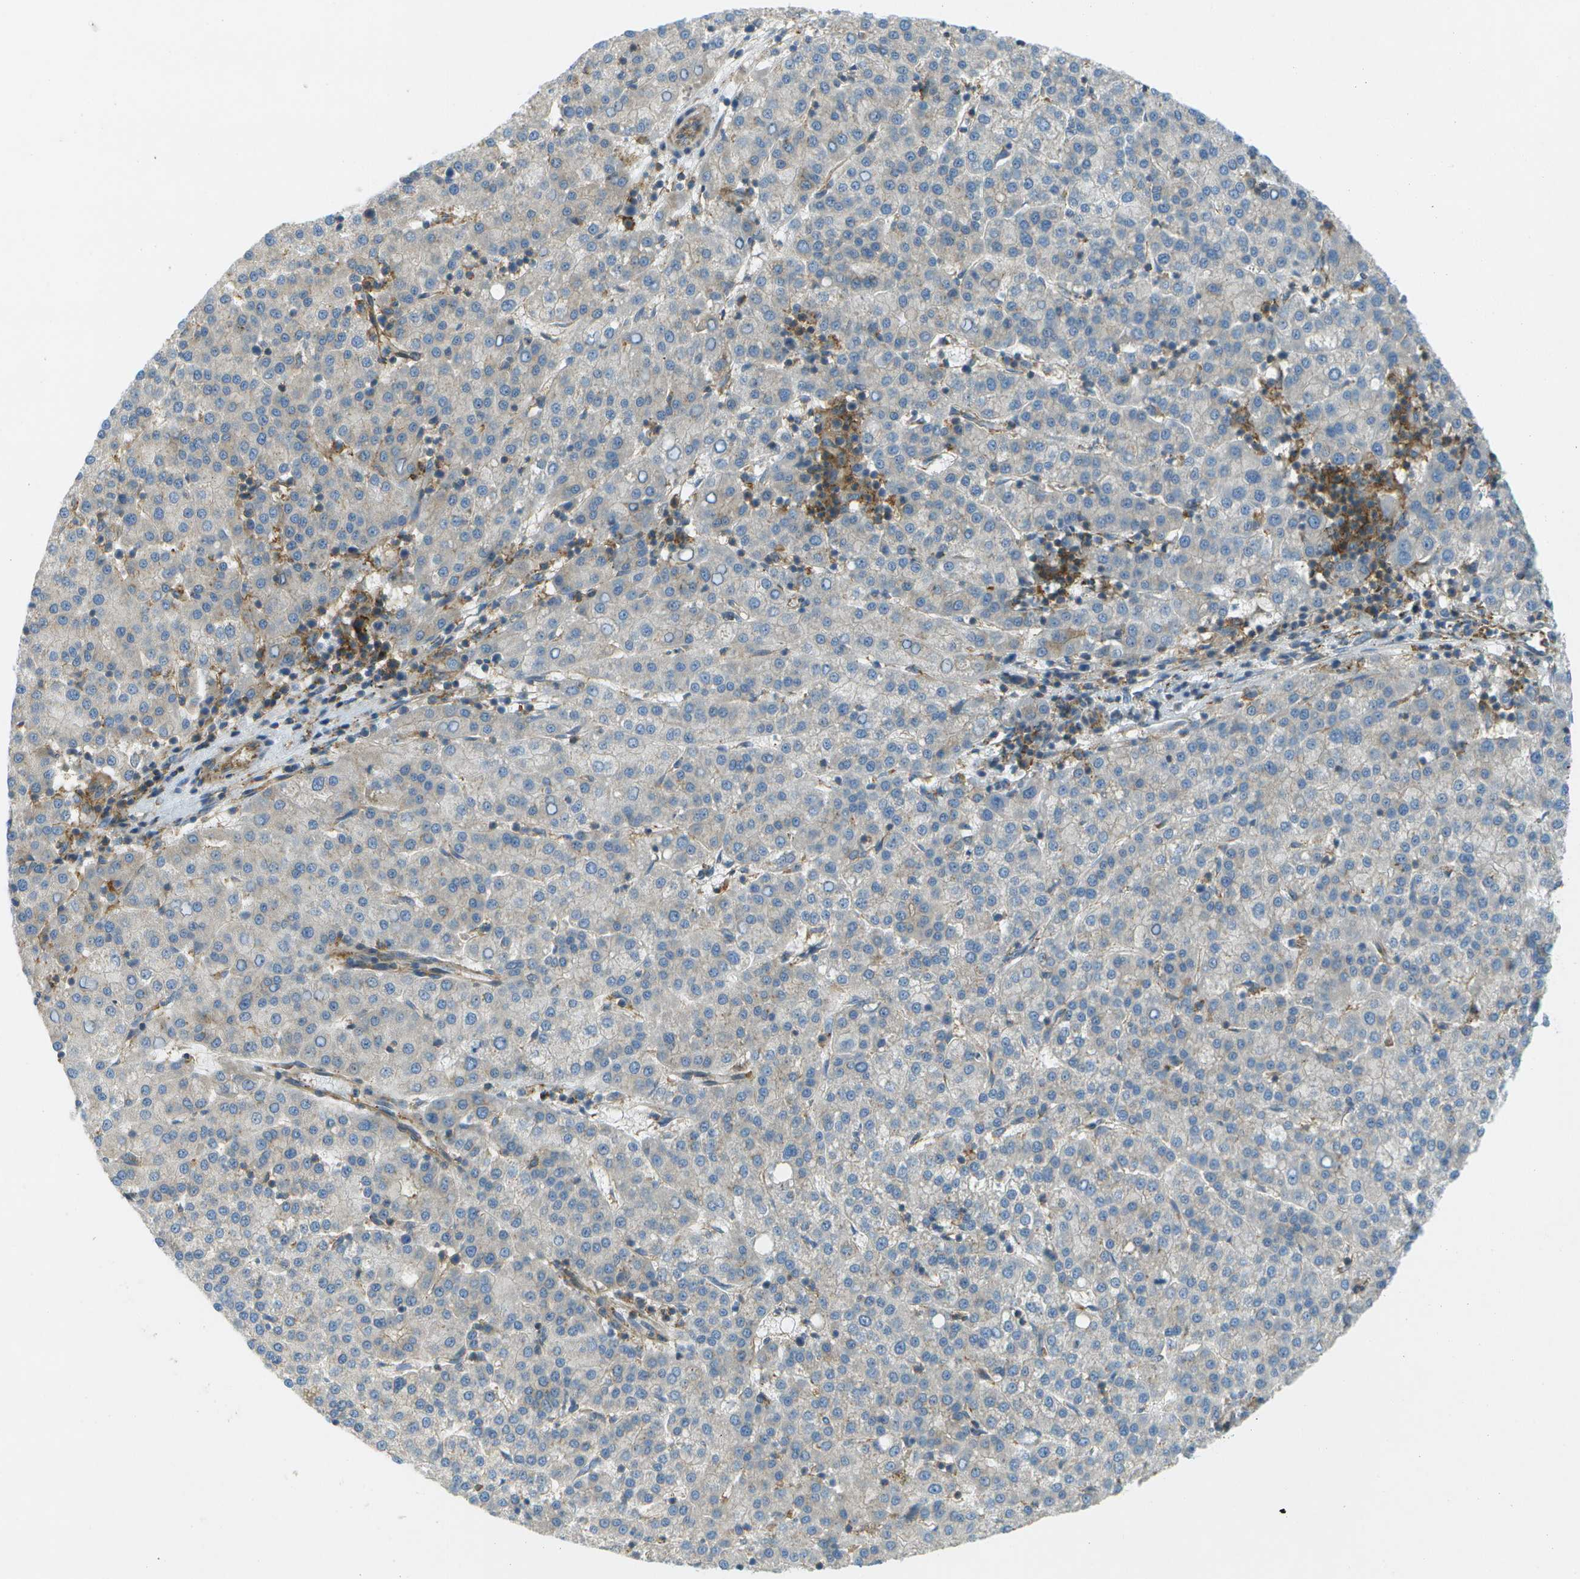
{"staining": {"intensity": "negative", "quantity": "none", "location": "none"}, "tissue": "liver cancer", "cell_type": "Tumor cells", "image_type": "cancer", "snomed": [{"axis": "morphology", "description": "Carcinoma, Hepatocellular, NOS"}, {"axis": "topography", "description": "Liver"}], "caption": "Hepatocellular carcinoma (liver) stained for a protein using immunohistochemistry (IHC) shows no expression tumor cells.", "gene": "WNK2", "patient": {"sex": "female", "age": 58}}